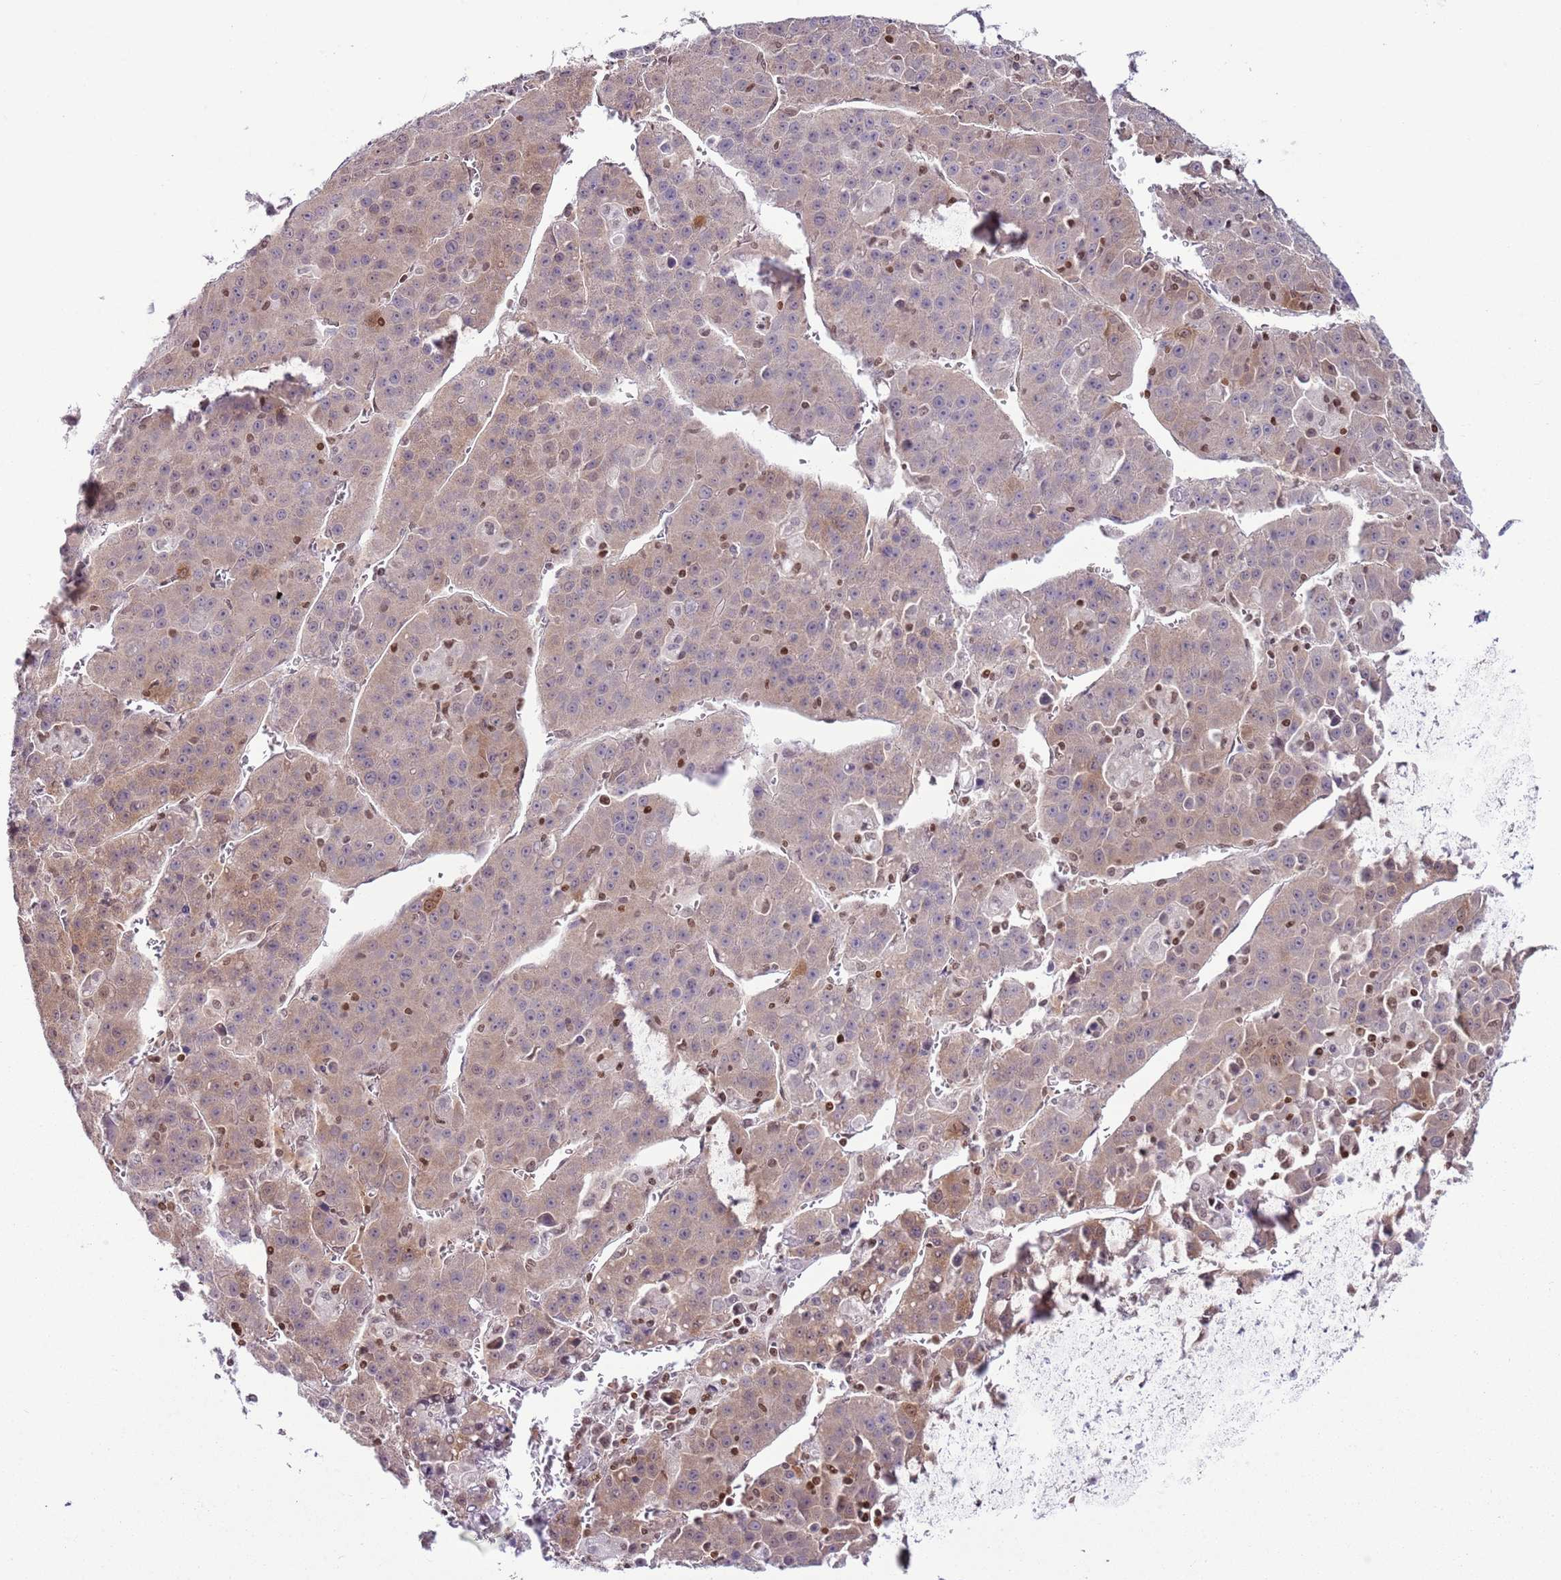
{"staining": {"intensity": "moderate", "quantity": "<25%", "location": "cytoplasmic/membranous,nuclear"}, "tissue": "liver cancer", "cell_type": "Tumor cells", "image_type": "cancer", "snomed": [{"axis": "morphology", "description": "Carcinoma, Hepatocellular, NOS"}, {"axis": "topography", "description": "Liver"}], "caption": "A micrograph of liver cancer (hepatocellular carcinoma) stained for a protein exhibits moderate cytoplasmic/membranous and nuclear brown staining in tumor cells.", "gene": "SELENOH", "patient": {"sex": "female", "age": 53}}